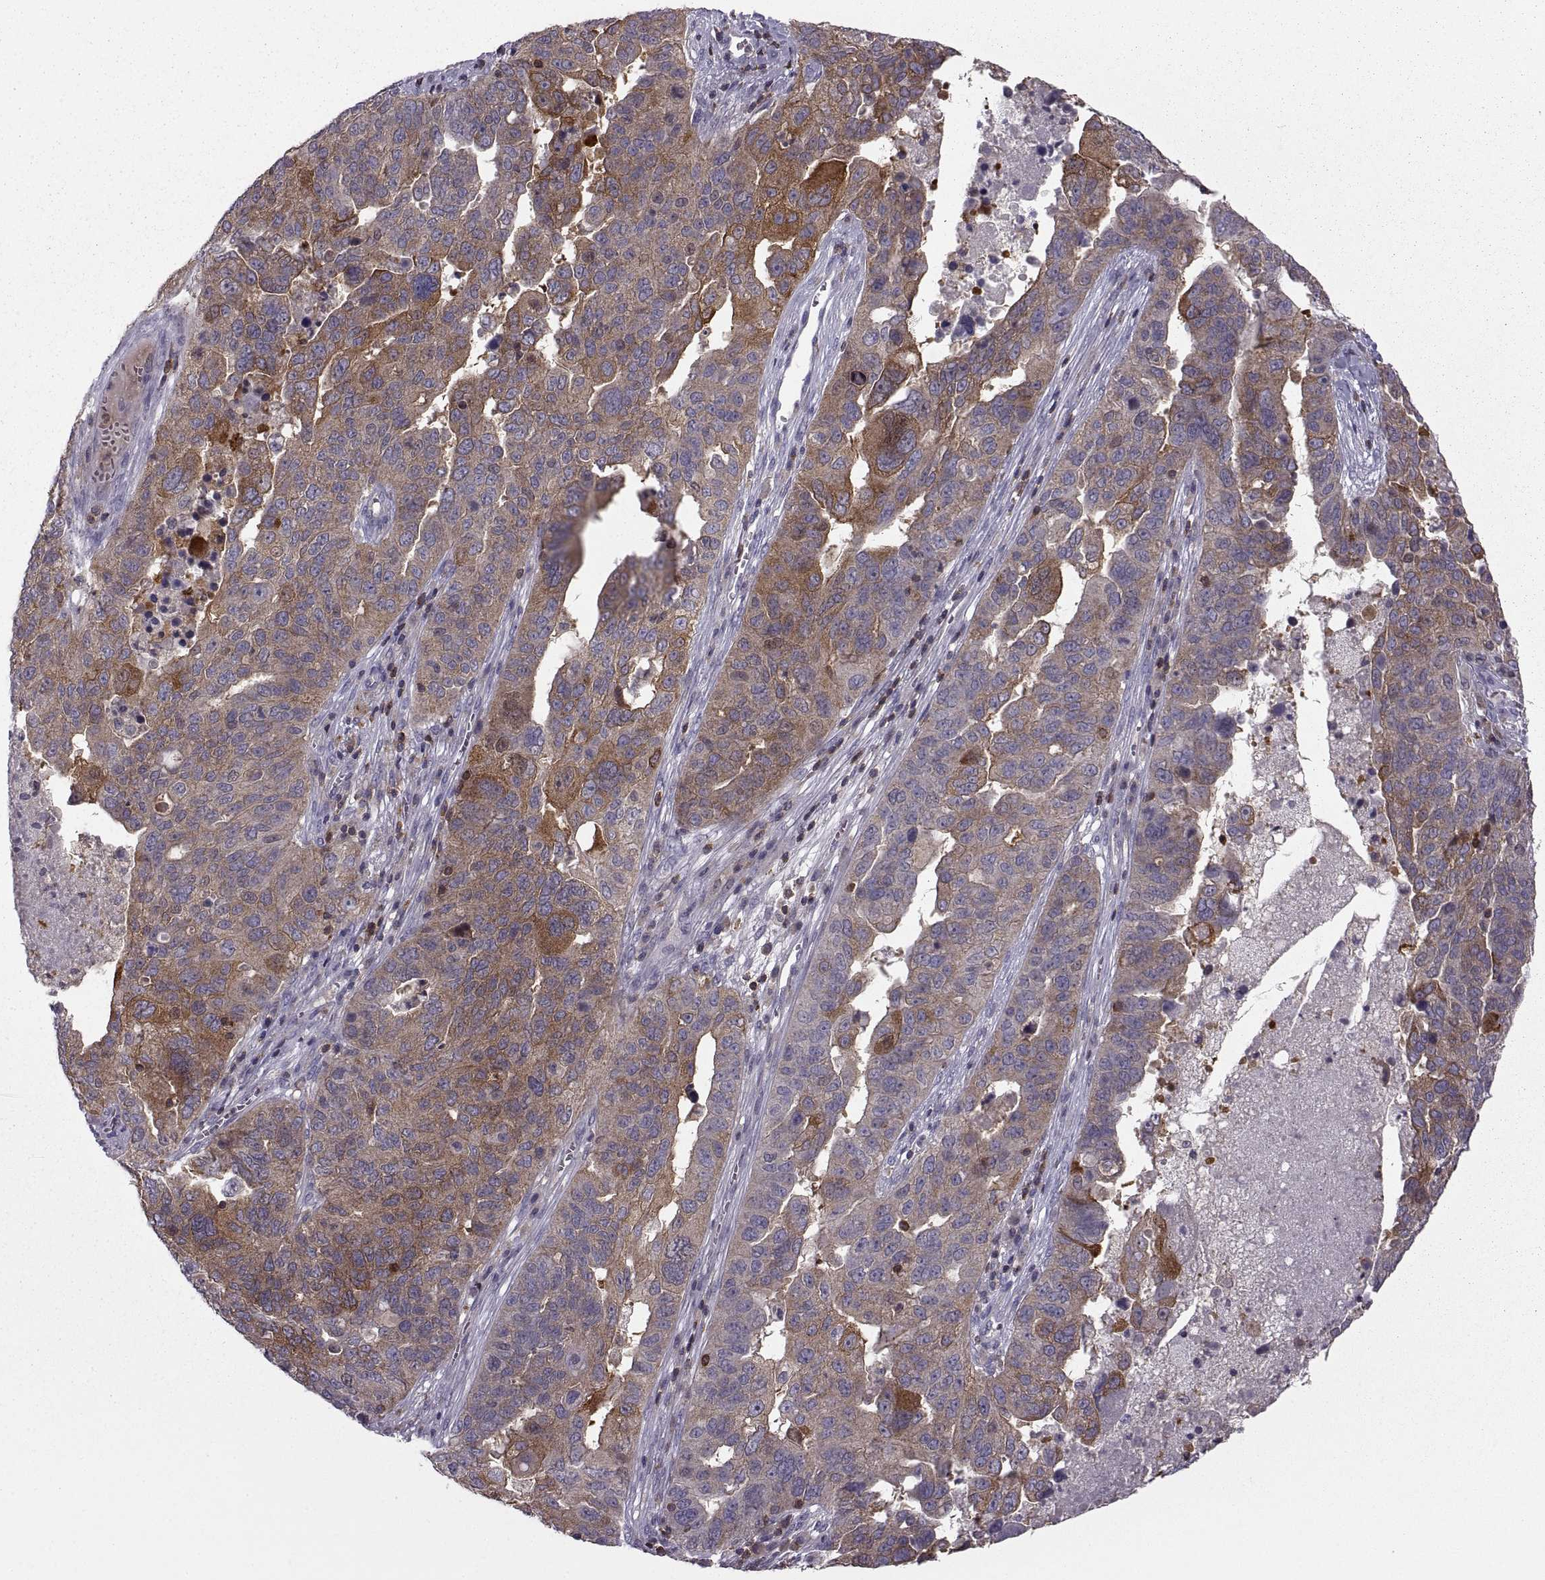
{"staining": {"intensity": "strong", "quantity": "<25%", "location": "cytoplasmic/membranous"}, "tissue": "ovarian cancer", "cell_type": "Tumor cells", "image_type": "cancer", "snomed": [{"axis": "morphology", "description": "Carcinoma, endometroid"}, {"axis": "topography", "description": "Soft tissue"}, {"axis": "topography", "description": "Ovary"}], "caption": "Protein staining demonstrates strong cytoplasmic/membranous staining in approximately <25% of tumor cells in endometroid carcinoma (ovarian).", "gene": "EZR", "patient": {"sex": "female", "age": 52}}